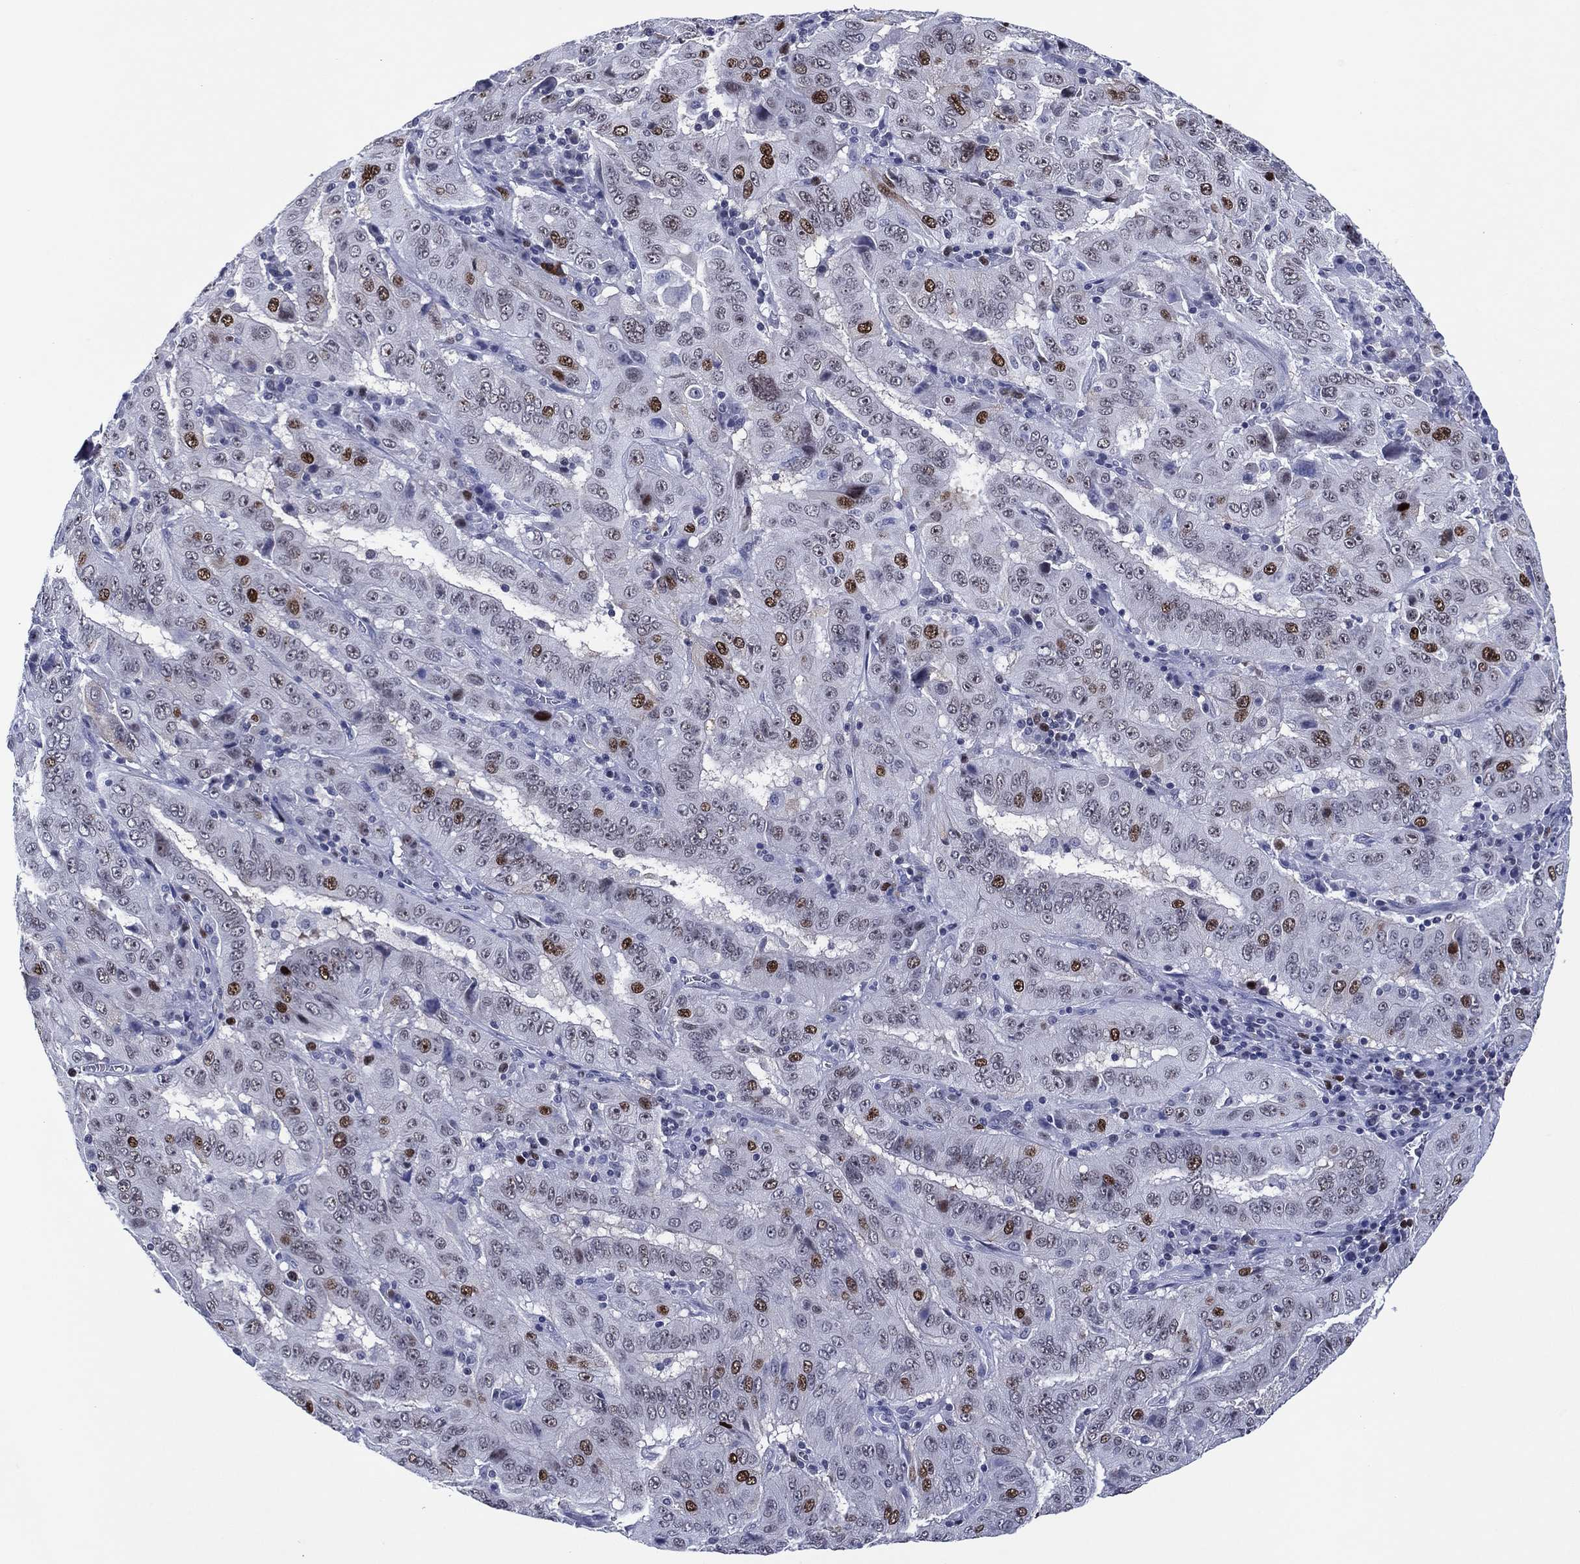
{"staining": {"intensity": "strong", "quantity": "<25%", "location": "nuclear"}, "tissue": "pancreatic cancer", "cell_type": "Tumor cells", "image_type": "cancer", "snomed": [{"axis": "morphology", "description": "Adenocarcinoma, NOS"}, {"axis": "topography", "description": "Pancreas"}], "caption": "This is an image of immunohistochemistry (IHC) staining of pancreatic cancer, which shows strong positivity in the nuclear of tumor cells.", "gene": "GATA6", "patient": {"sex": "male", "age": 63}}